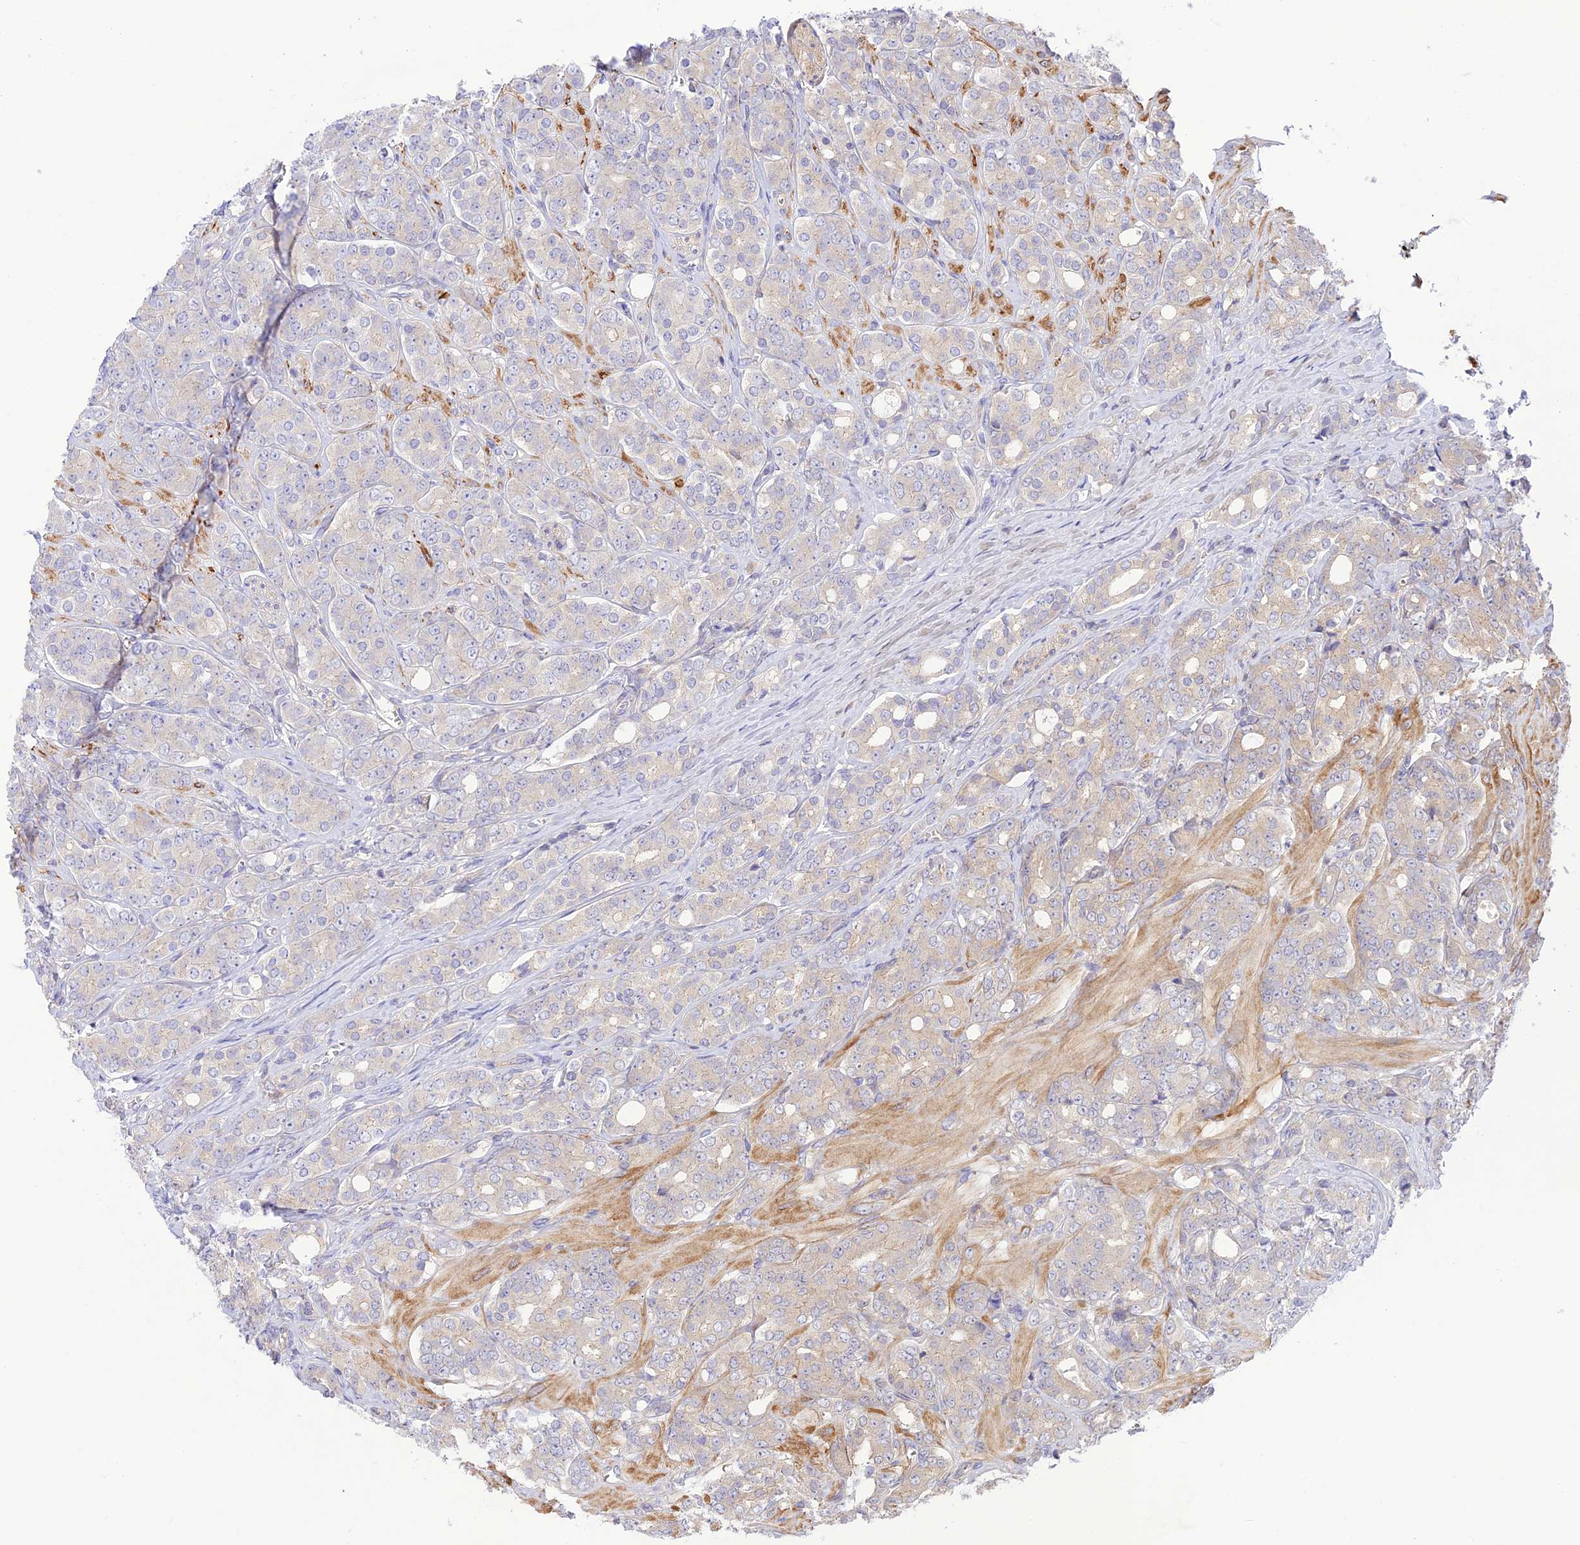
{"staining": {"intensity": "negative", "quantity": "none", "location": "none"}, "tissue": "prostate cancer", "cell_type": "Tumor cells", "image_type": "cancer", "snomed": [{"axis": "morphology", "description": "Adenocarcinoma, High grade"}, {"axis": "topography", "description": "Prostate"}], "caption": "An immunohistochemistry photomicrograph of adenocarcinoma (high-grade) (prostate) is shown. There is no staining in tumor cells of adenocarcinoma (high-grade) (prostate).", "gene": "FCHSD1", "patient": {"sex": "male", "age": 62}}